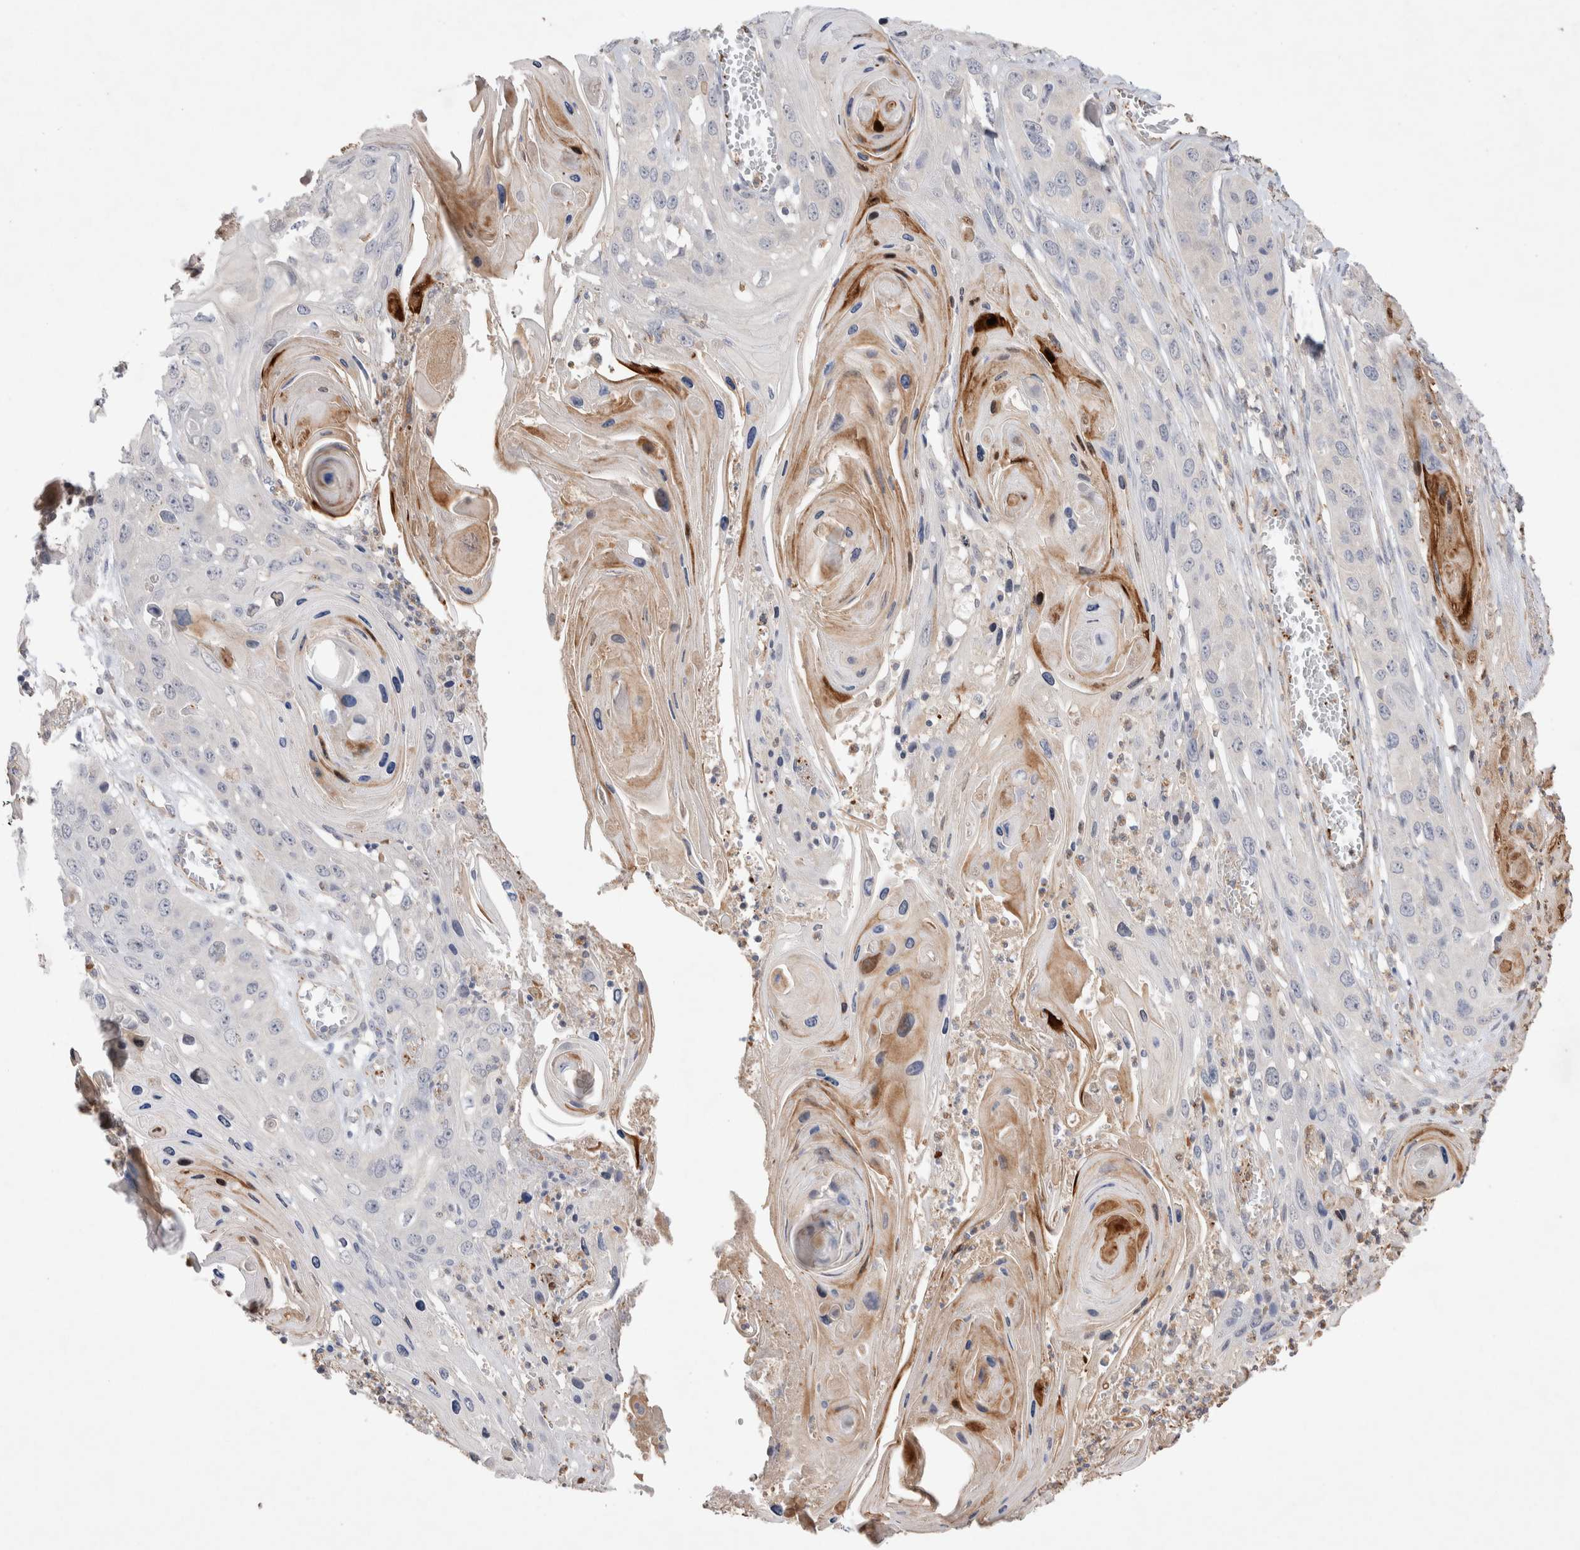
{"staining": {"intensity": "negative", "quantity": "none", "location": "none"}, "tissue": "skin cancer", "cell_type": "Tumor cells", "image_type": "cancer", "snomed": [{"axis": "morphology", "description": "Squamous cell carcinoma, NOS"}, {"axis": "topography", "description": "Skin"}], "caption": "An image of human squamous cell carcinoma (skin) is negative for staining in tumor cells.", "gene": "FFAR2", "patient": {"sex": "male", "age": 55}}